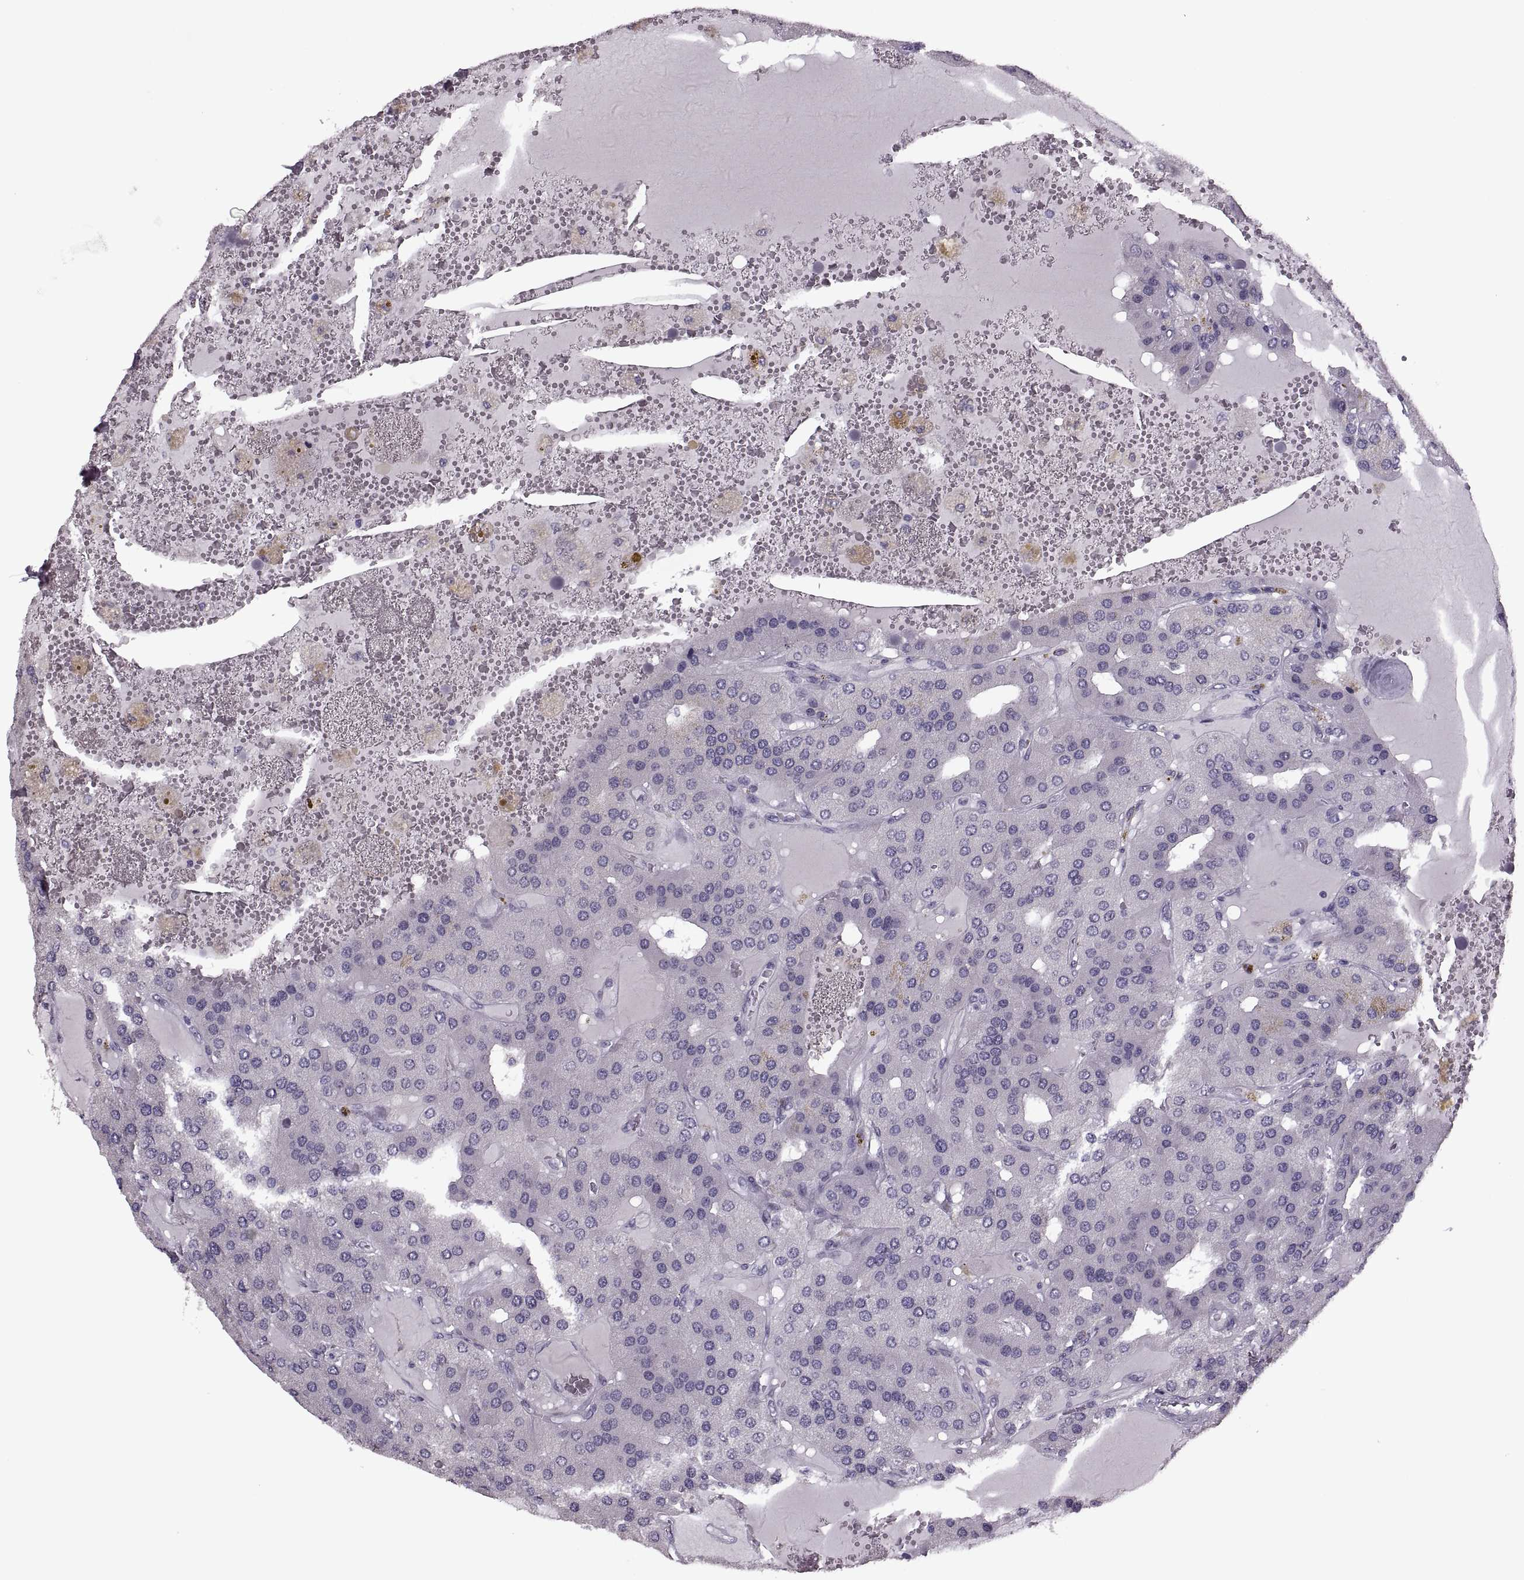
{"staining": {"intensity": "negative", "quantity": "none", "location": "none"}, "tissue": "parathyroid gland", "cell_type": "Glandular cells", "image_type": "normal", "snomed": [{"axis": "morphology", "description": "Normal tissue, NOS"}, {"axis": "morphology", "description": "Adenoma, NOS"}, {"axis": "topography", "description": "Parathyroid gland"}], "caption": "Immunohistochemical staining of normal parathyroid gland shows no significant staining in glandular cells. (IHC, brightfield microscopy, high magnification).", "gene": "PAGE2B", "patient": {"sex": "female", "age": 86}}